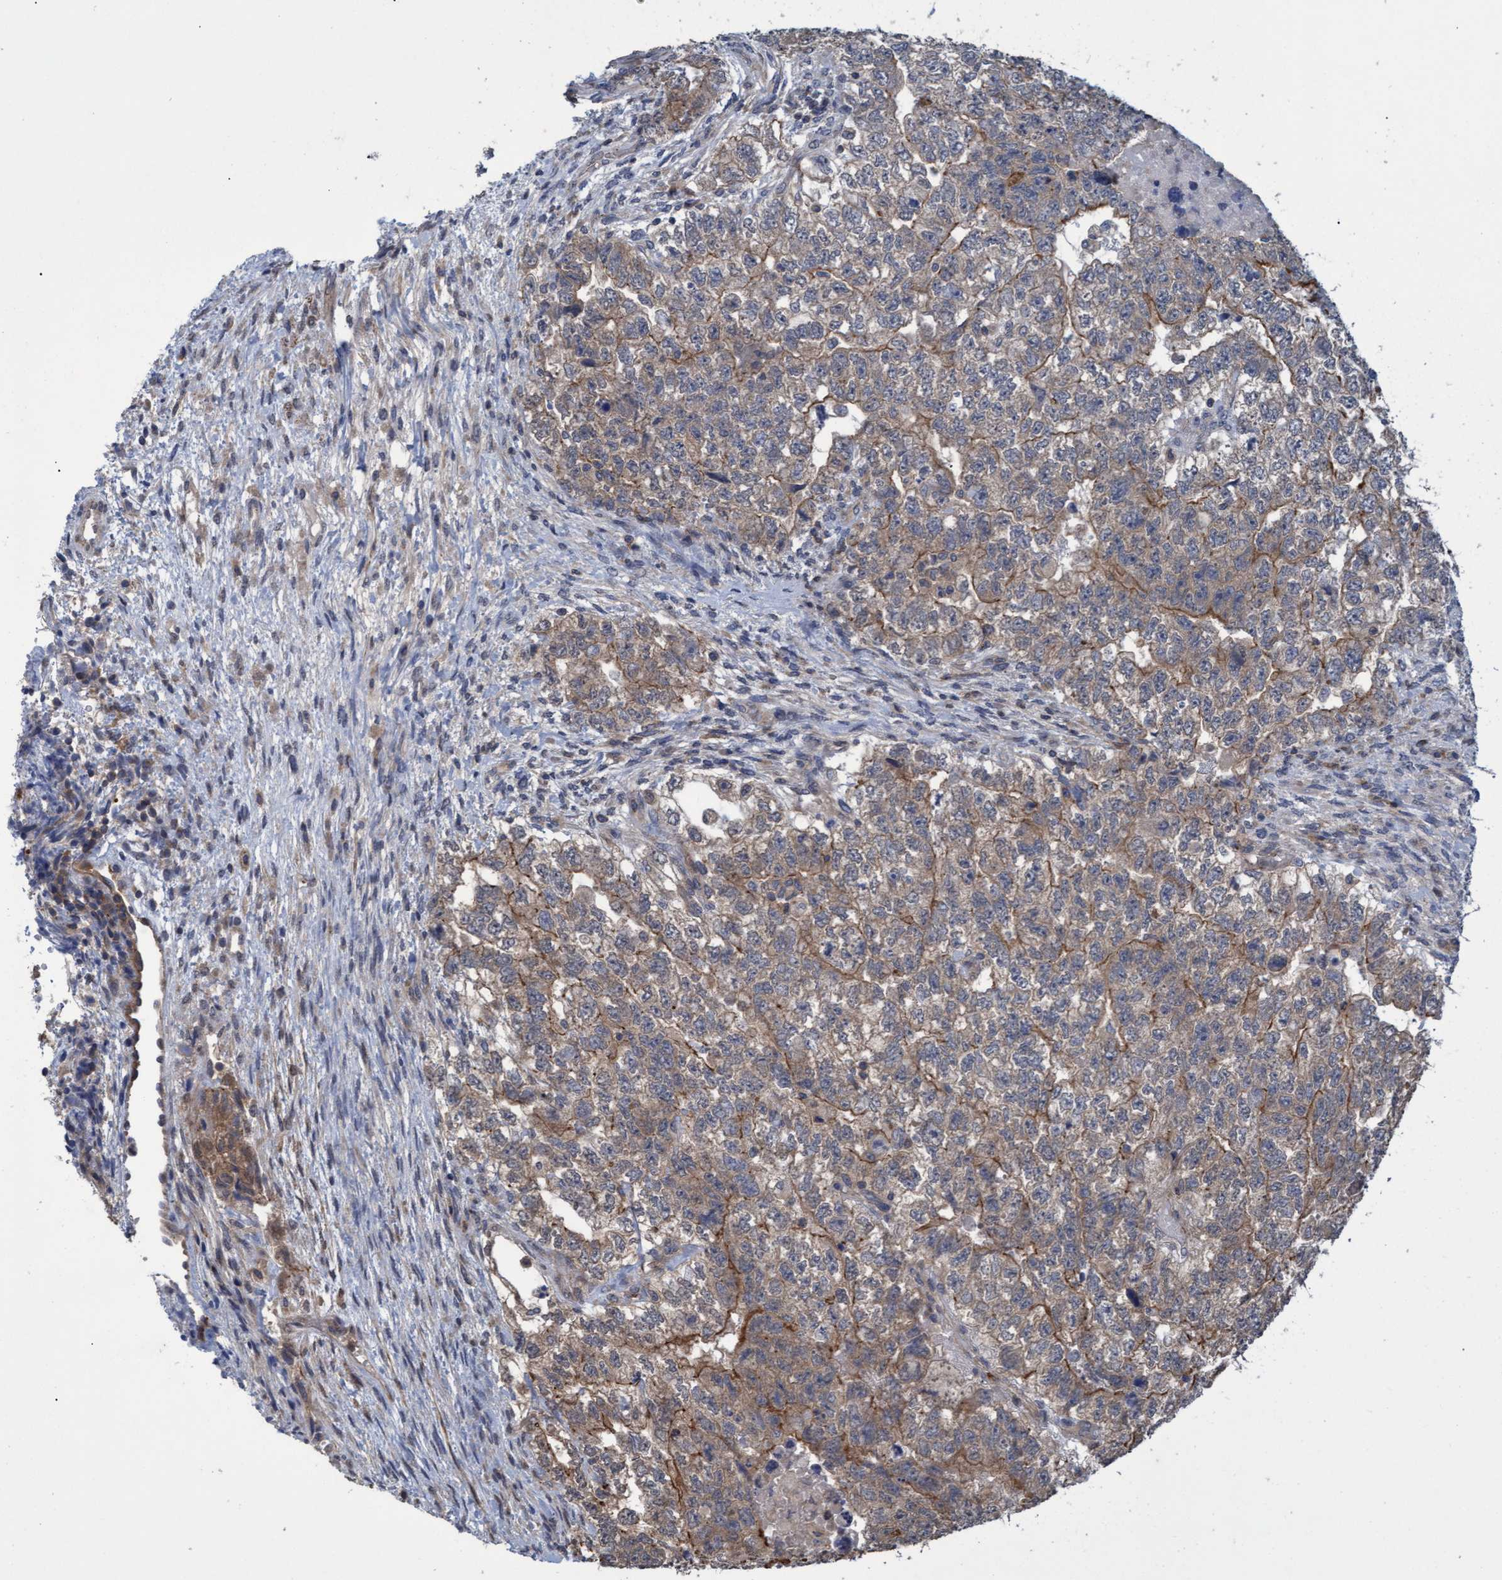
{"staining": {"intensity": "weak", "quantity": ">75%", "location": "cytoplasmic/membranous"}, "tissue": "testis cancer", "cell_type": "Tumor cells", "image_type": "cancer", "snomed": [{"axis": "morphology", "description": "Carcinoma, Embryonal, NOS"}, {"axis": "topography", "description": "Testis"}], "caption": "A low amount of weak cytoplasmic/membranous expression is present in about >75% of tumor cells in testis cancer tissue. (DAB (3,3'-diaminobenzidine) IHC with brightfield microscopy, high magnification).", "gene": "NAA15", "patient": {"sex": "male", "age": 36}}